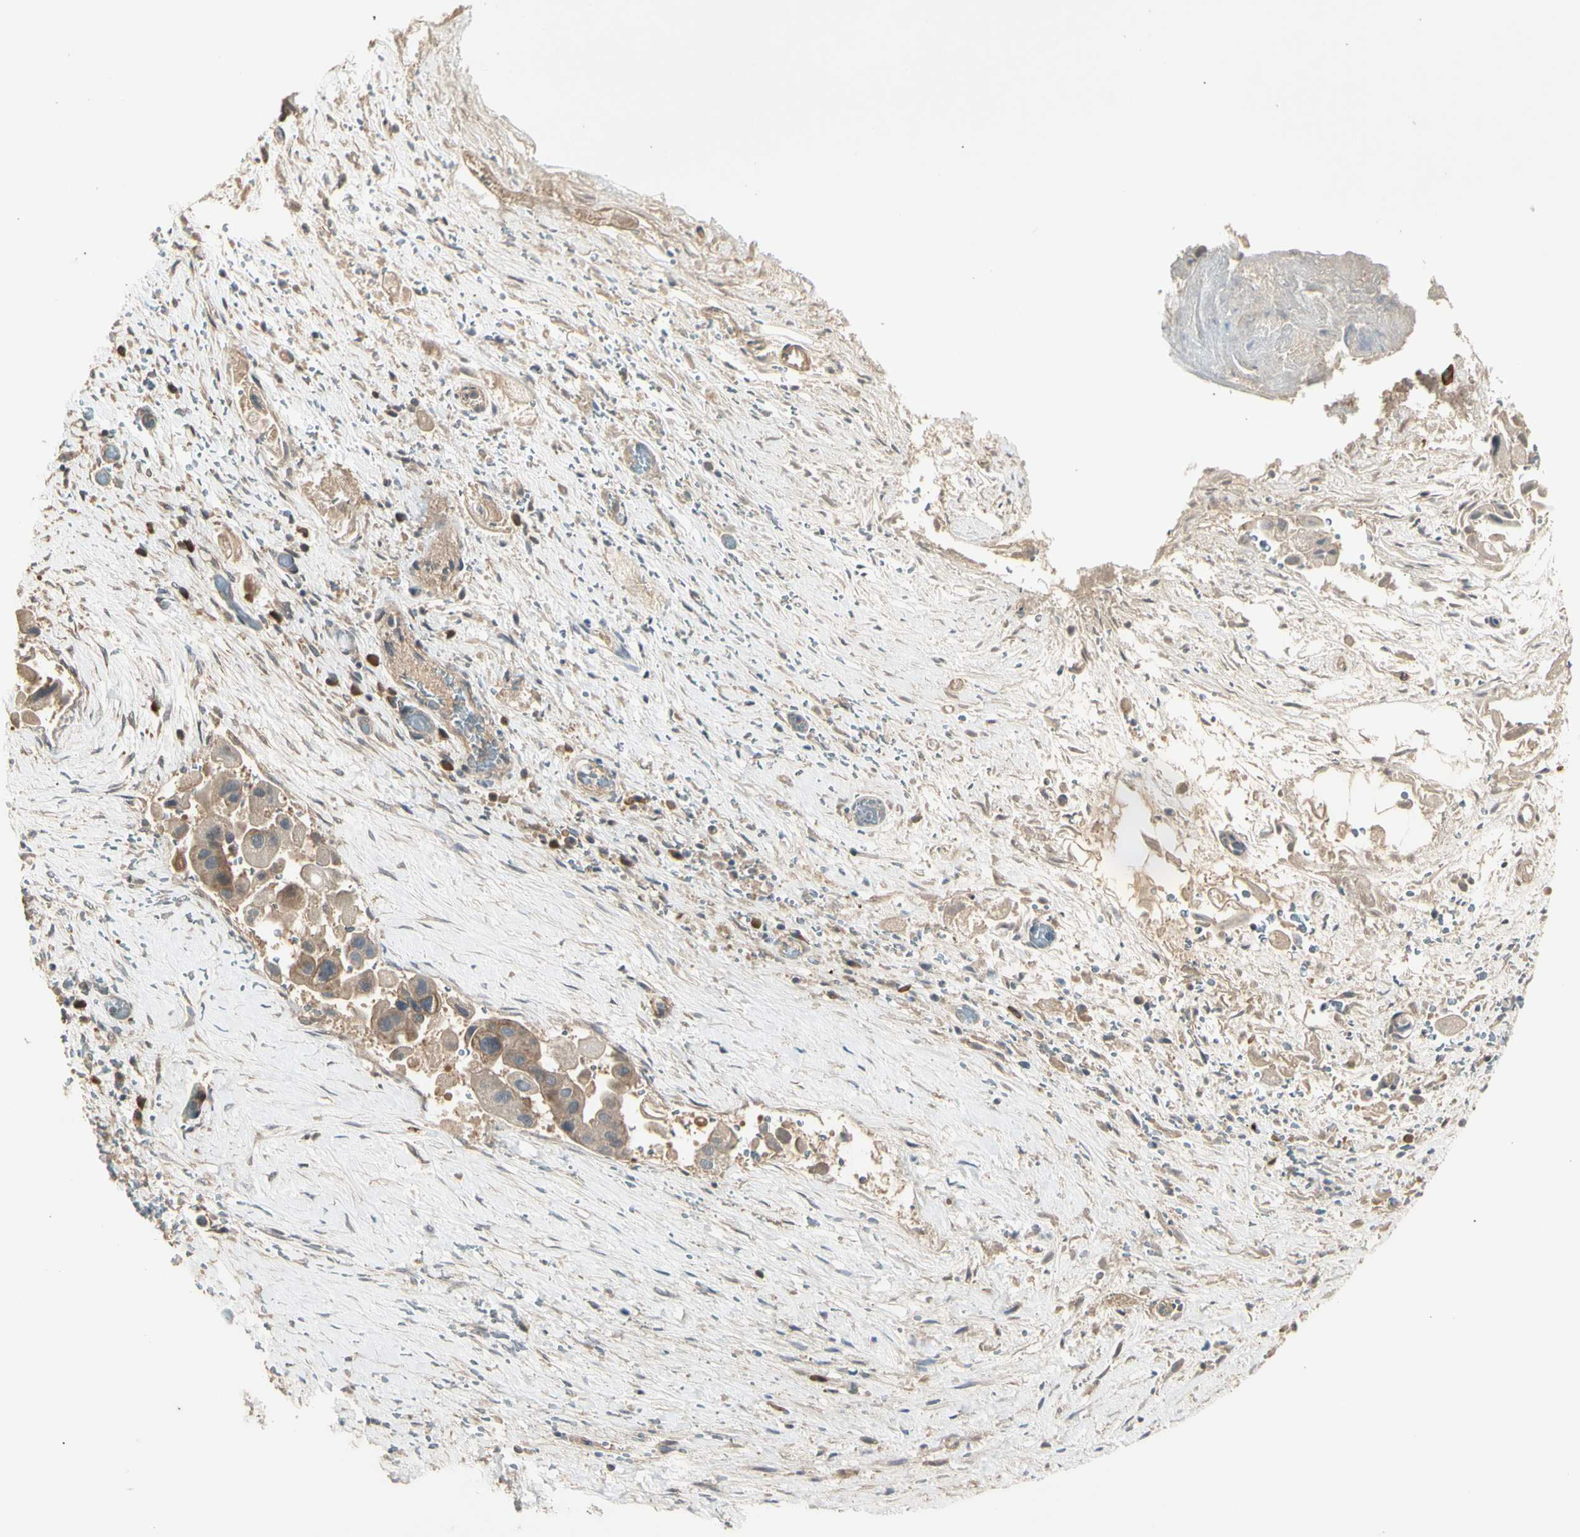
{"staining": {"intensity": "weak", "quantity": ">75%", "location": "cytoplasmic/membranous"}, "tissue": "liver cancer", "cell_type": "Tumor cells", "image_type": "cancer", "snomed": [{"axis": "morphology", "description": "Normal tissue, NOS"}, {"axis": "morphology", "description": "Cholangiocarcinoma"}, {"axis": "topography", "description": "Liver"}, {"axis": "topography", "description": "Peripheral nerve tissue"}], "caption": "Protein expression analysis of cholangiocarcinoma (liver) displays weak cytoplasmic/membranous positivity in approximately >75% of tumor cells.", "gene": "ATG4C", "patient": {"sex": "male", "age": 50}}